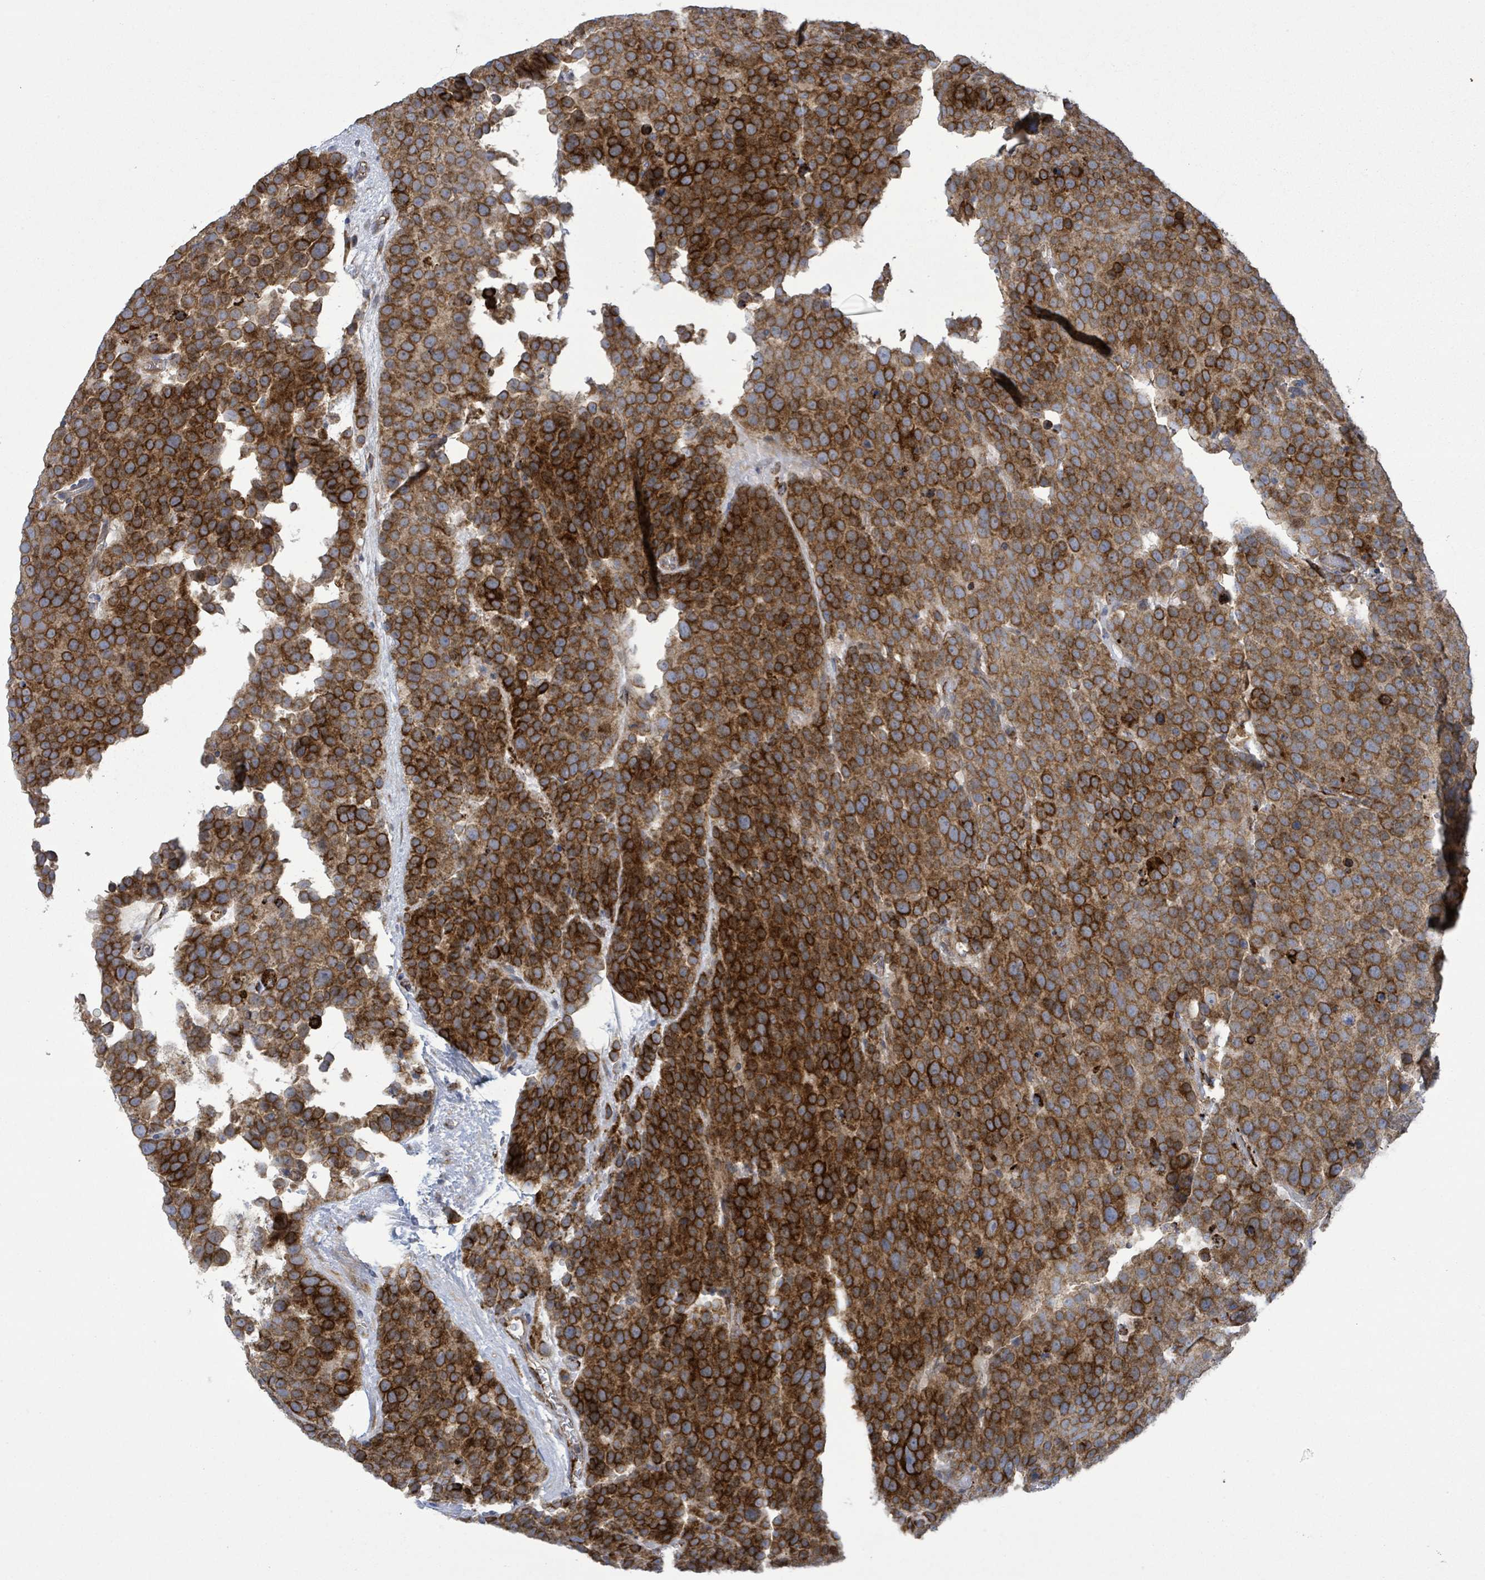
{"staining": {"intensity": "strong", "quantity": ">75%", "location": "cytoplasmic/membranous"}, "tissue": "testis cancer", "cell_type": "Tumor cells", "image_type": "cancer", "snomed": [{"axis": "morphology", "description": "Seminoma, NOS"}, {"axis": "topography", "description": "Testis"}], "caption": "Immunohistochemical staining of human testis seminoma demonstrates high levels of strong cytoplasmic/membranous protein positivity in about >75% of tumor cells.", "gene": "NOMO1", "patient": {"sex": "male", "age": 71}}